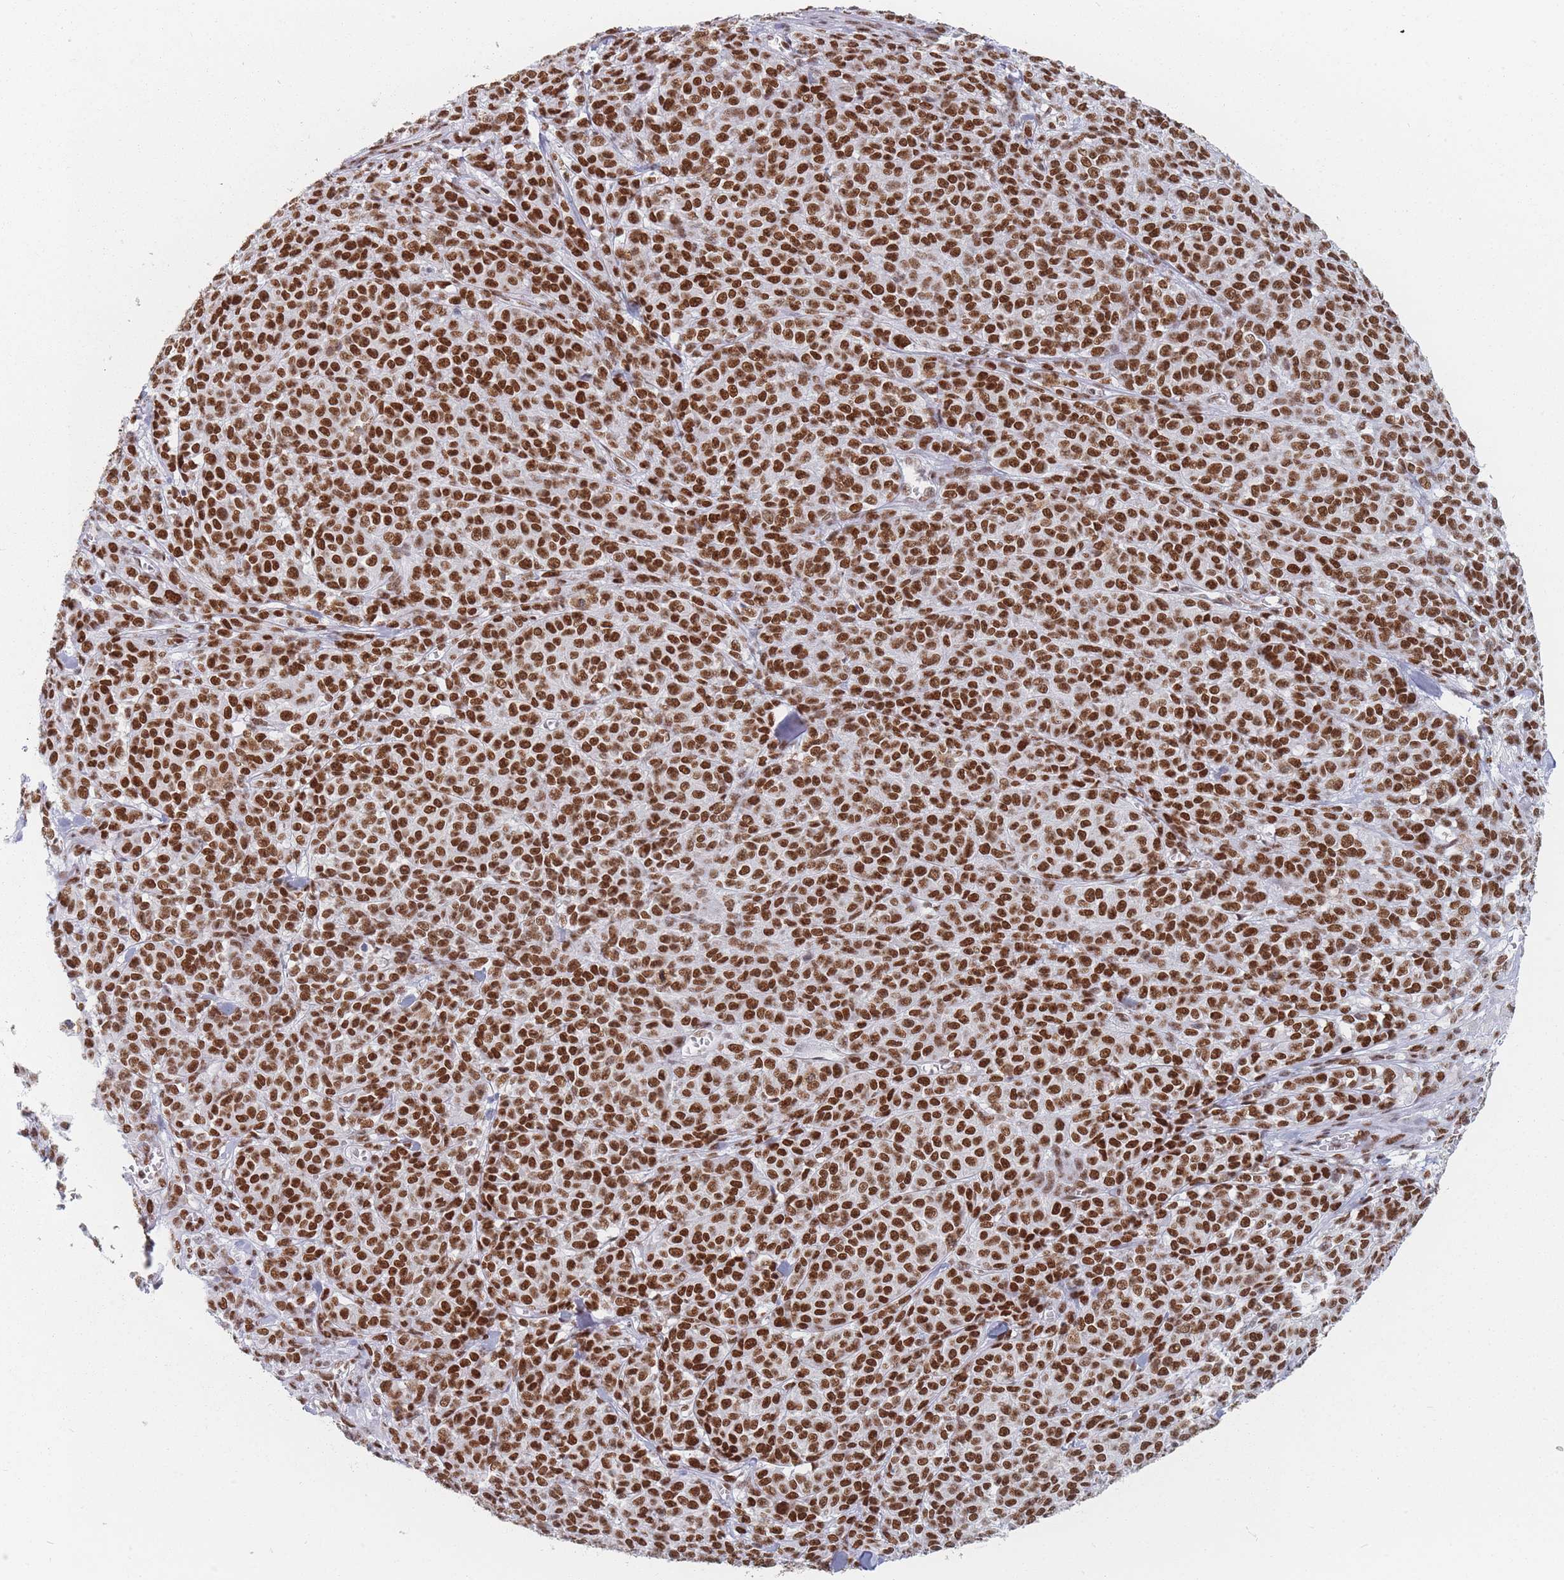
{"staining": {"intensity": "strong", "quantity": ">75%", "location": "nuclear"}, "tissue": "melanoma", "cell_type": "Tumor cells", "image_type": "cancer", "snomed": [{"axis": "morphology", "description": "Normal tissue, NOS"}, {"axis": "morphology", "description": "Malignant melanoma, NOS"}, {"axis": "topography", "description": "Skin"}], "caption": "Protein expression analysis of melanoma reveals strong nuclear staining in about >75% of tumor cells.", "gene": "SAFB2", "patient": {"sex": "female", "age": 34}}